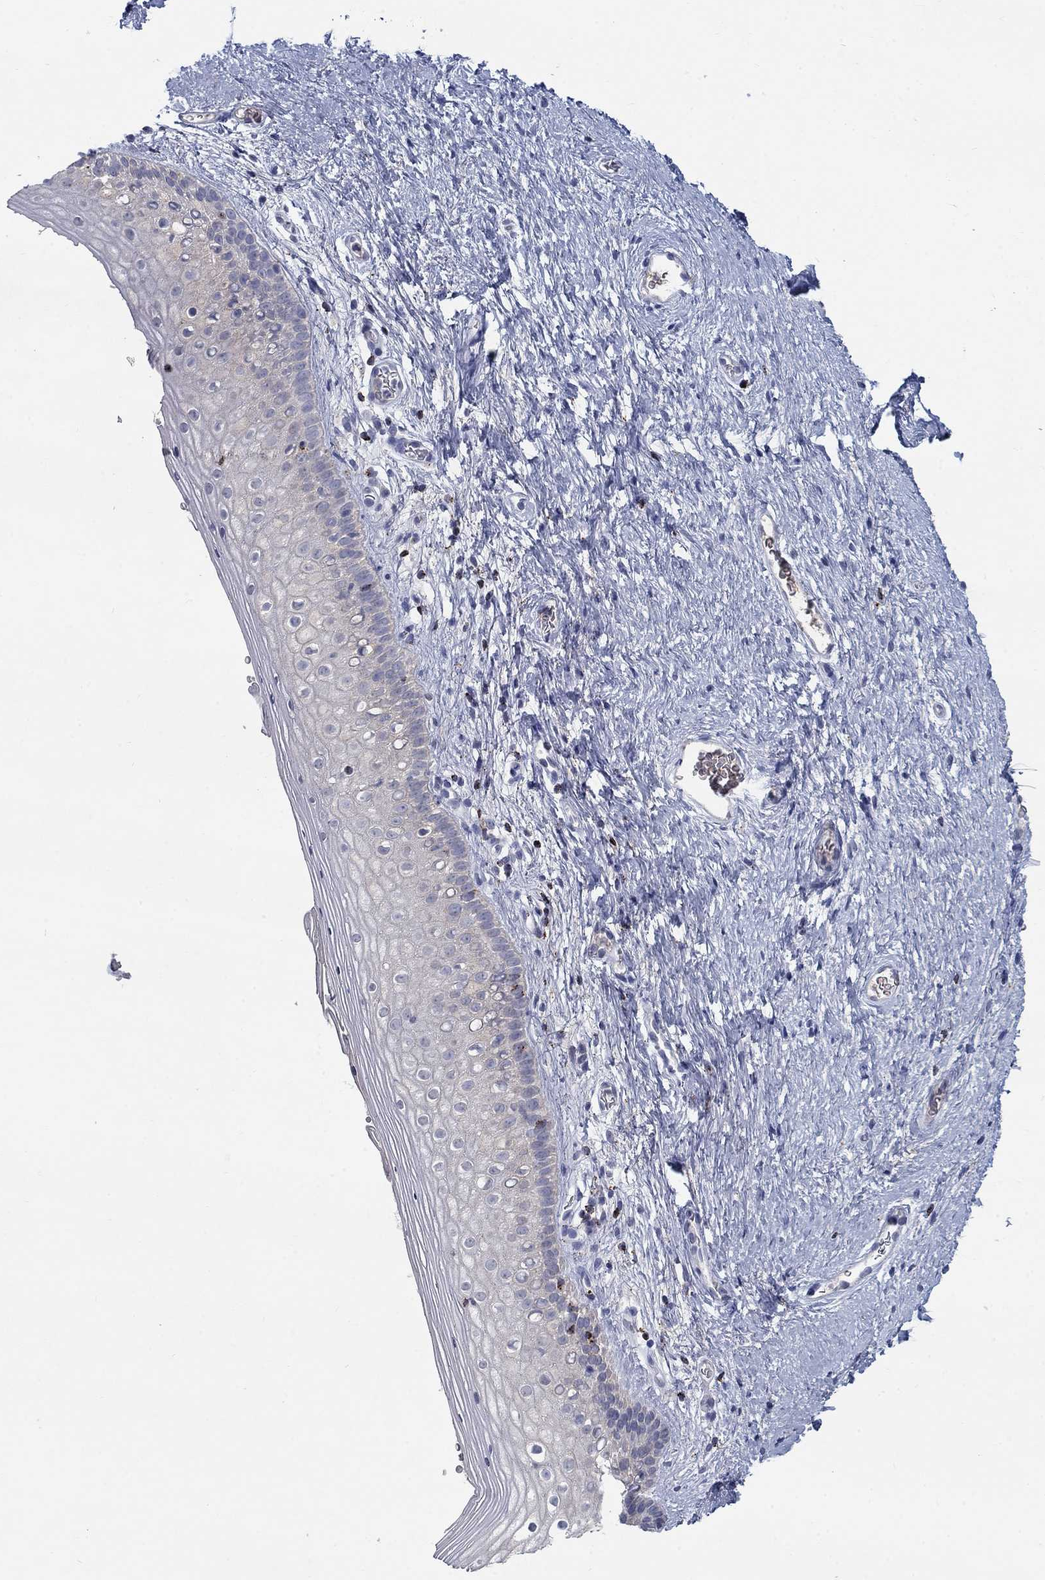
{"staining": {"intensity": "negative", "quantity": "none", "location": "none"}, "tissue": "vagina", "cell_type": "Squamous epithelial cells", "image_type": "normal", "snomed": [{"axis": "morphology", "description": "Normal tissue, NOS"}, {"axis": "topography", "description": "Vagina"}], "caption": "DAB (3,3'-diaminobenzidine) immunohistochemical staining of unremarkable vagina shows no significant positivity in squamous epithelial cells. The staining is performed using DAB brown chromogen with nuclei counter-stained in using hematoxylin.", "gene": "GZMA", "patient": {"sex": "female", "age": 47}}